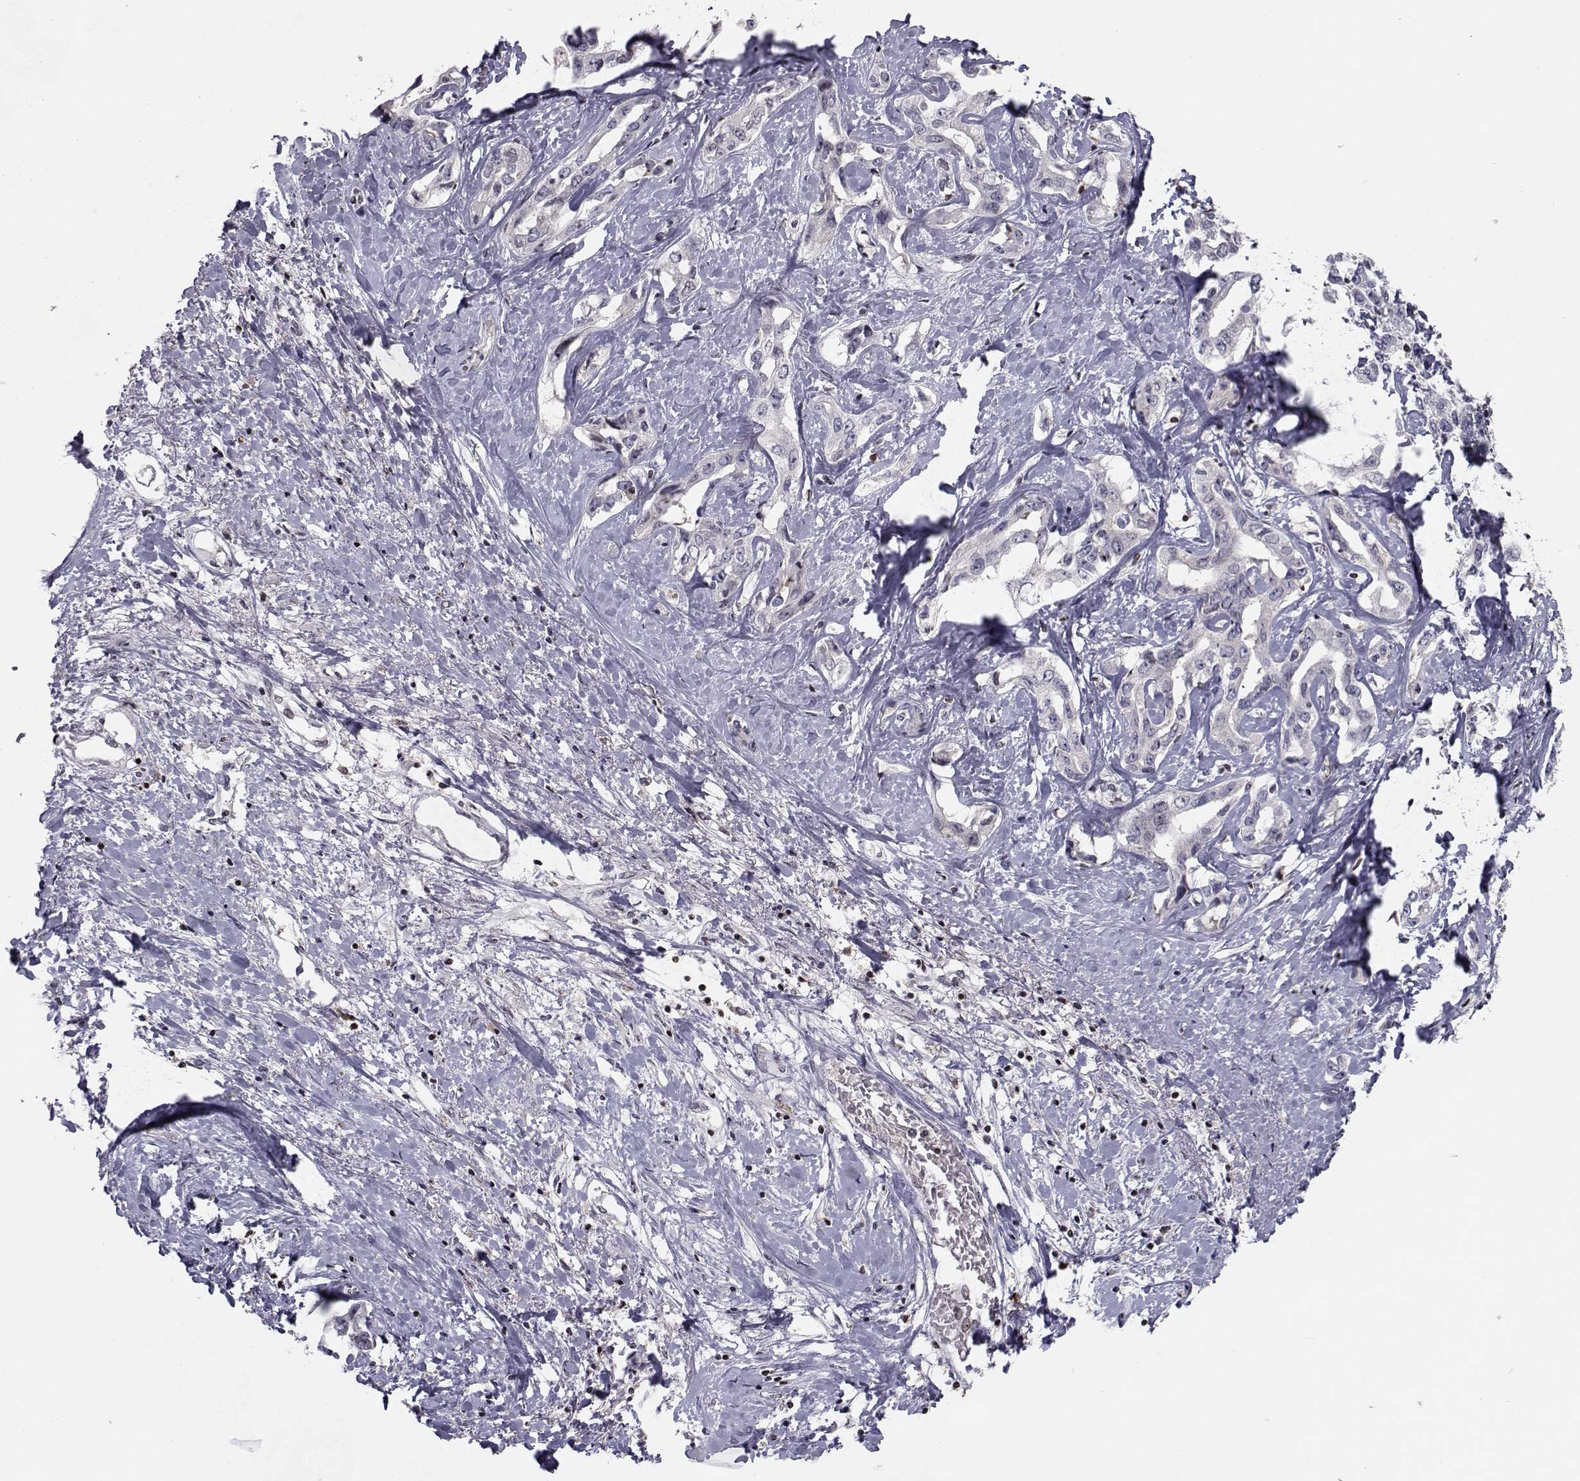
{"staining": {"intensity": "negative", "quantity": "none", "location": "none"}, "tissue": "liver cancer", "cell_type": "Tumor cells", "image_type": "cancer", "snomed": [{"axis": "morphology", "description": "Cholangiocarcinoma"}, {"axis": "topography", "description": "Liver"}], "caption": "The image displays no significant positivity in tumor cells of liver cholangiocarcinoma.", "gene": "PCP4L1", "patient": {"sex": "male", "age": 59}}